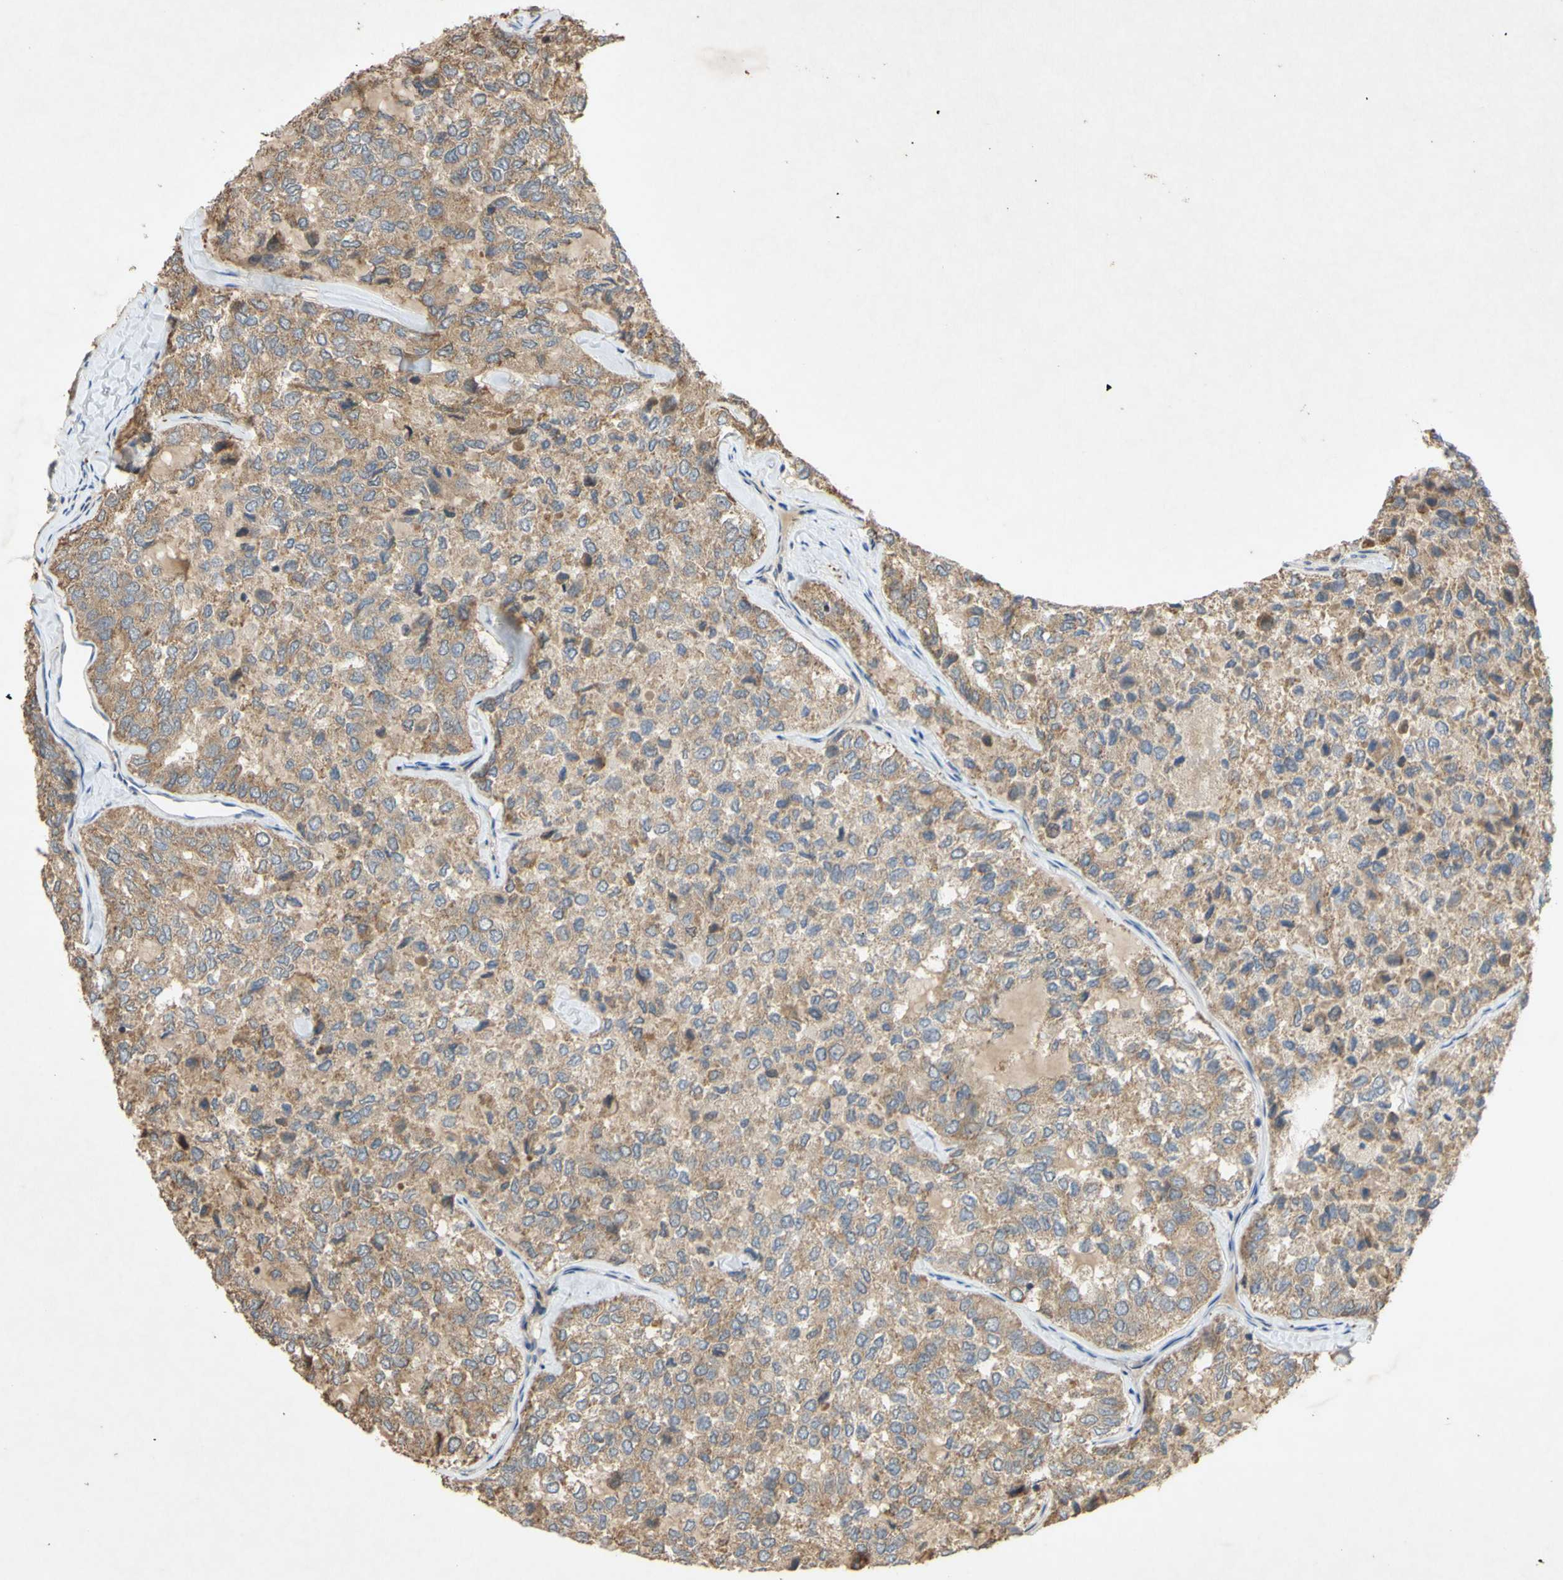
{"staining": {"intensity": "moderate", "quantity": ">75%", "location": "cytoplasmic/membranous"}, "tissue": "thyroid cancer", "cell_type": "Tumor cells", "image_type": "cancer", "snomed": [{"axis": "morphology", "description": "Follicular adenoma carcinoma, NOS"}, {"axis": "topography", "description": "Thyroid gland"}], "caption": "Immunohistochemical staining of thyroid cancer exhibits moderate cytoplasmic/membranous protein staining in approximately >75% of tumor cells.", "gene": "PARD6A", "patient": {"sex": "male", "age": 75}}